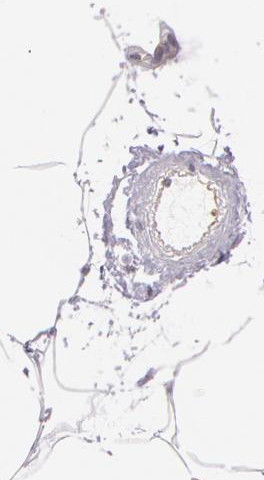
{"staining": {"intensity": "negative", "quantity": "none", "location": "none"}, "tissue": "adipose tissue", "cell_type": "Adipocytes", "image_type": "normal", "snomed": [{"axis": "morphology", "description": "Normal tissue, NOS"}, {"axis": "morphology", "description": "Duct carcinoma"}, {"axis": "topography", "description": "Breast"}, {"axis": "topography", "description": "Adipose tissue"}], "caption": "IHC image of unremarkable human adipose tissue stained for a protein (brown), which demonstrates no expression in adipocytes.", "gene": "APP", "patient": {"sex": "female", "age": 37}}